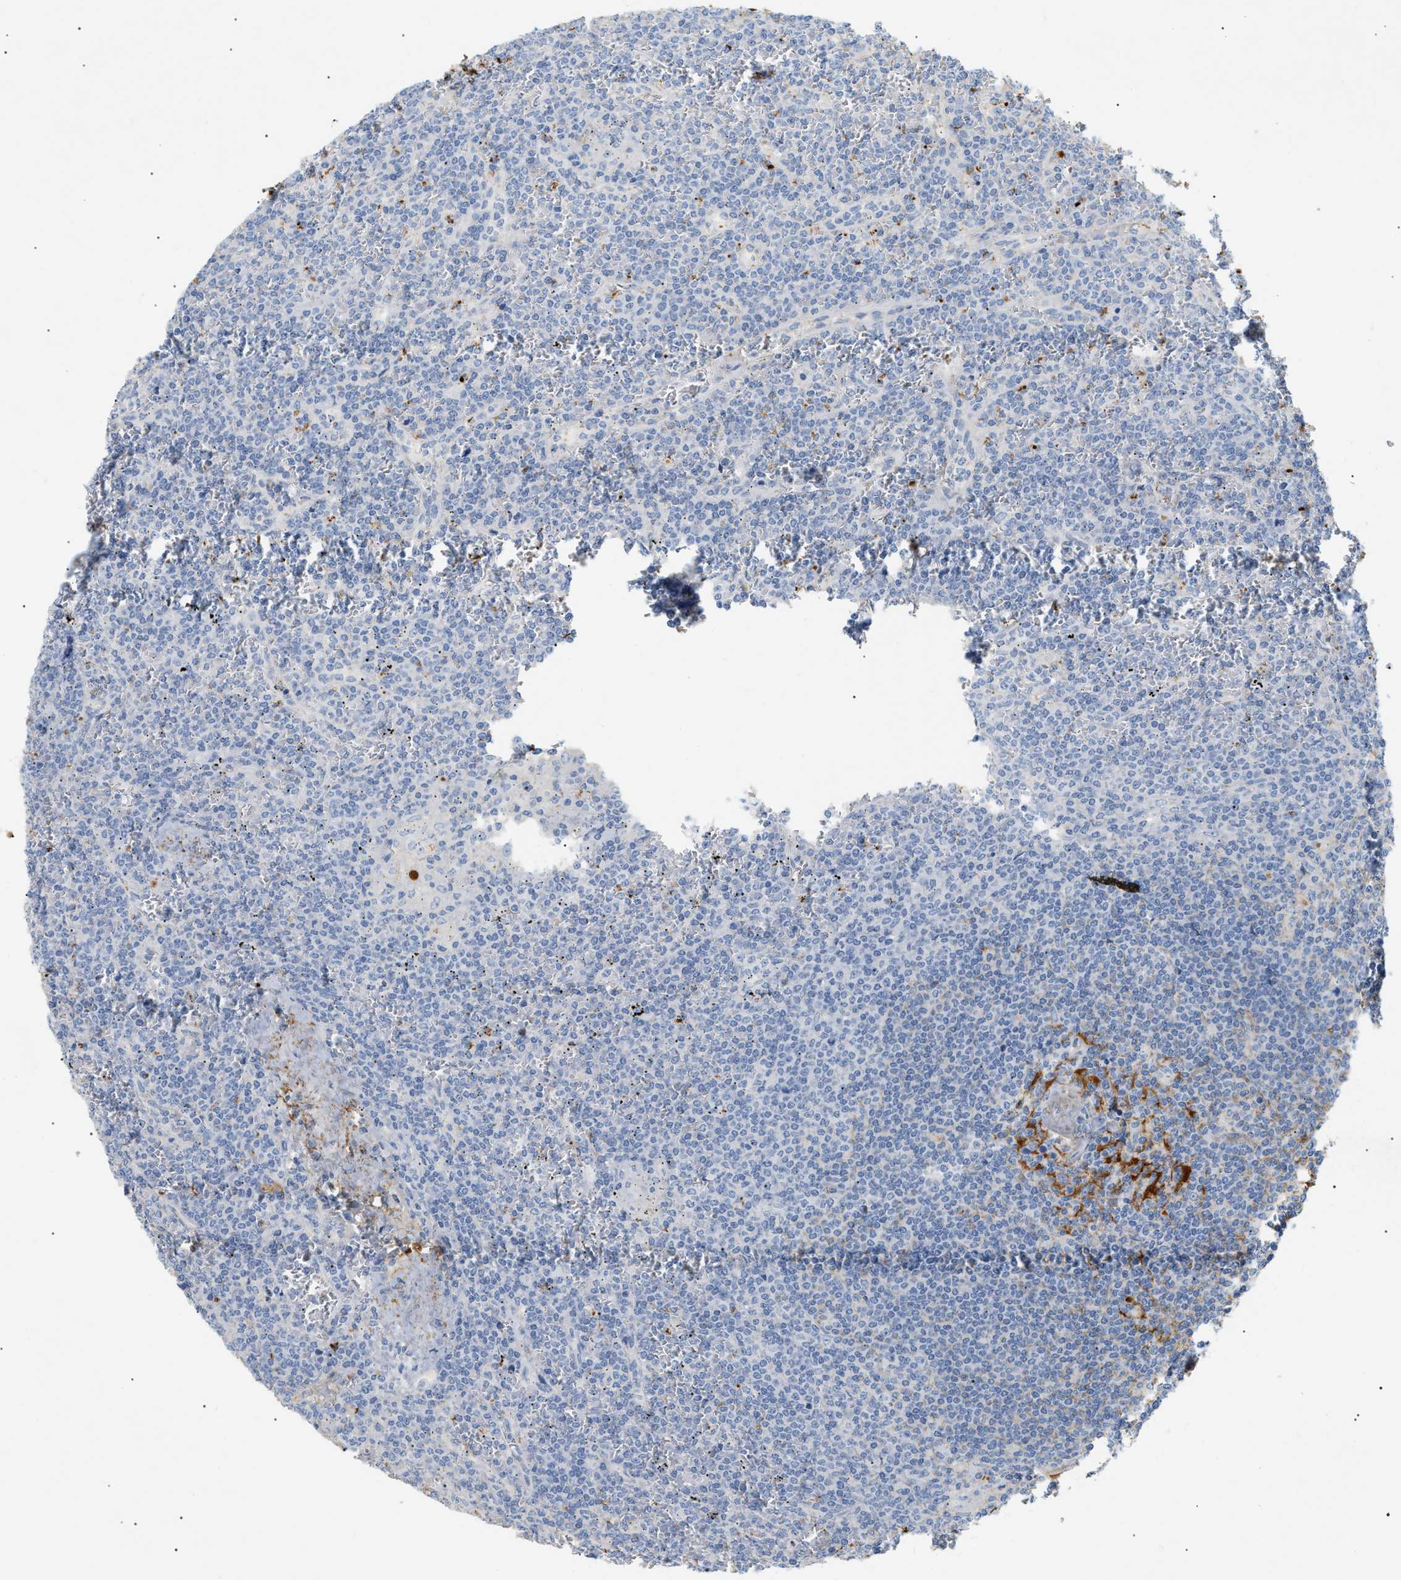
{"staining": {"intensity": "negative", "quantity": "none", "location": "none"}, "tissue": "lymphoma", "cell_type": "Tumor cells", "image_type": "cancer", "snomed": [{"axis": "morphology", "description": "Malignant lymphoma, non-Hodgkin's type, Low grade"}, {"axis": "topography", "description": "Spleen"}], "caption": "Tumor cells are negative for brown protein staining in lymphoma. The staining was performed using DAB (3,3'-diaminobenzidine) to visualize the protein expression in brown, while the nuclei were stained in blue with hematoxylin (Magnification: 20x).", "gene": "CFH", "patient": {"sex": "female", "age": 19}}